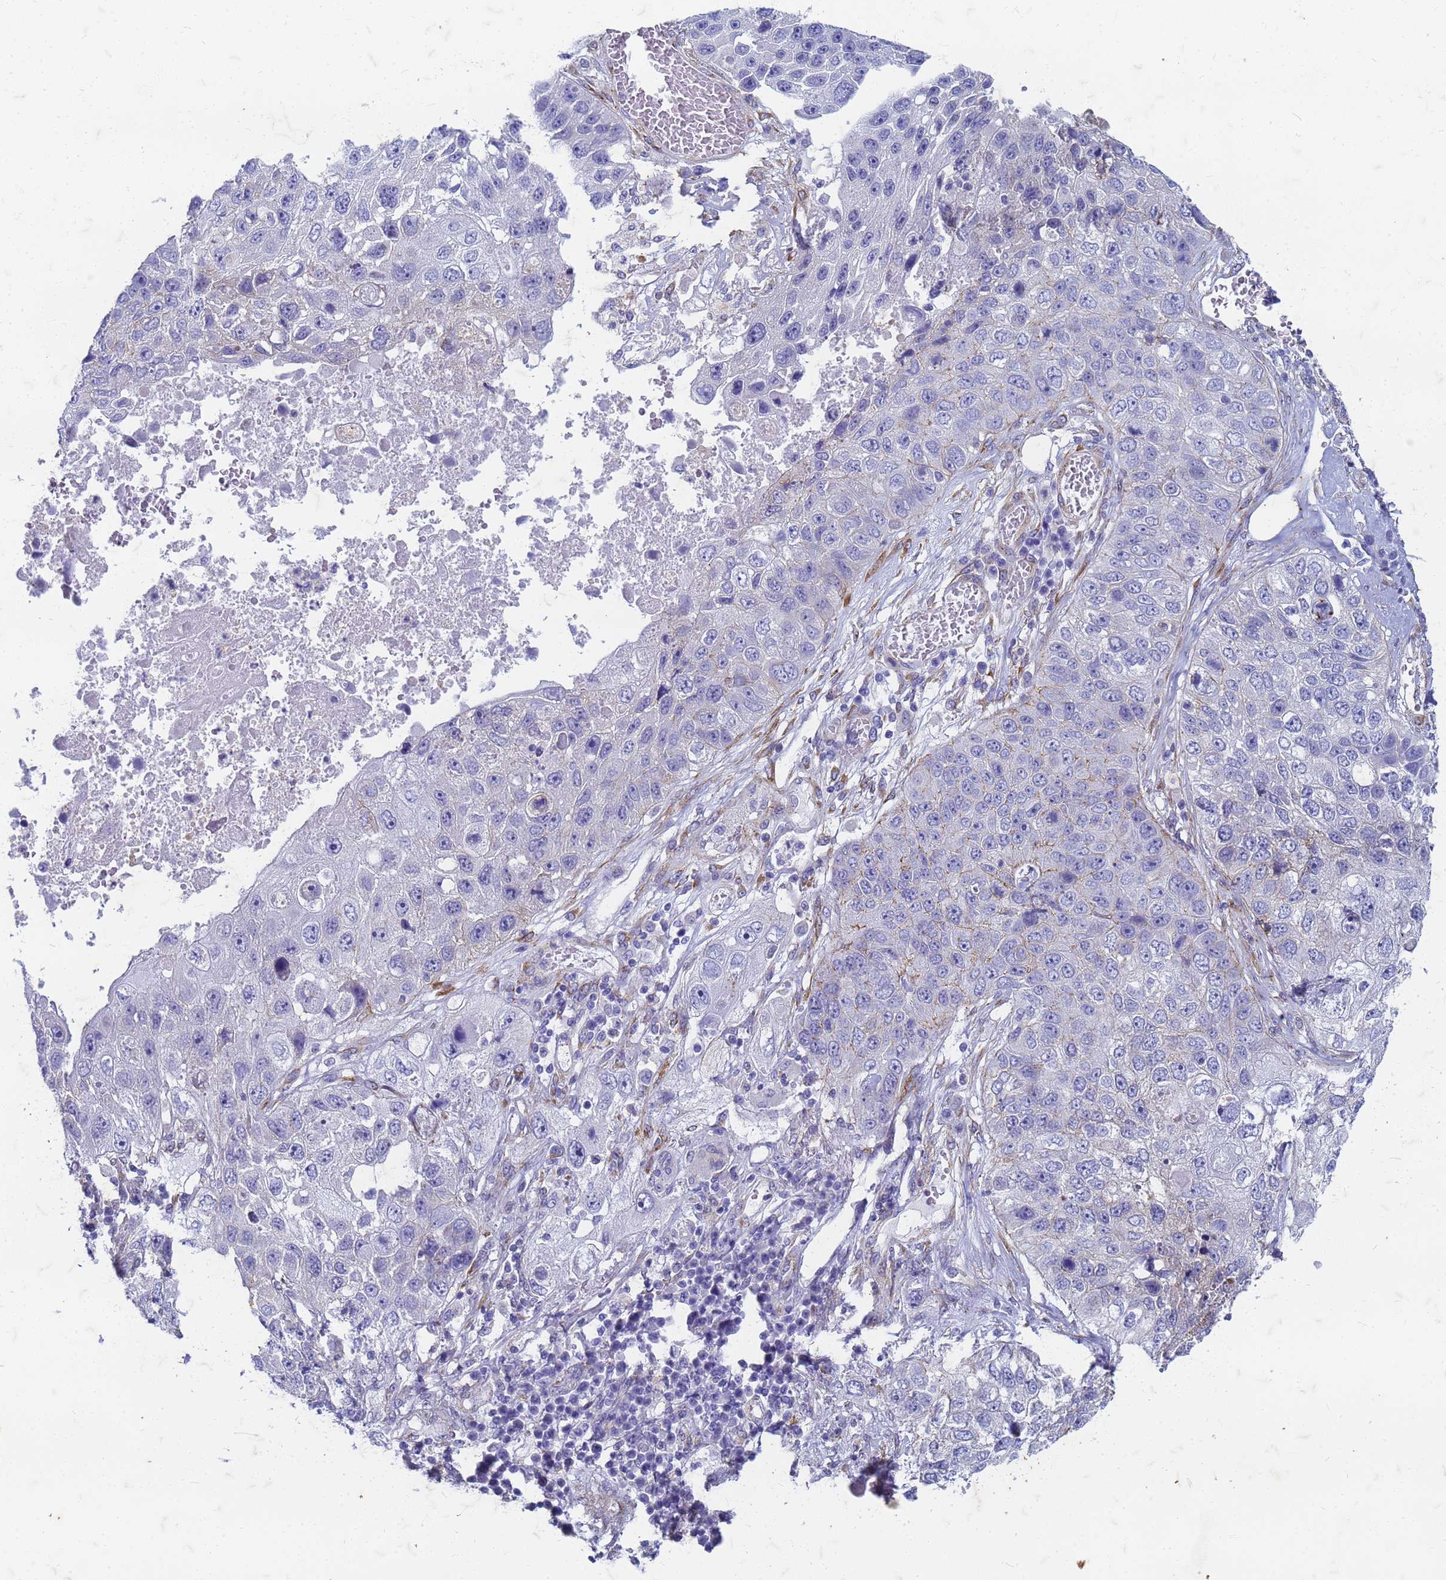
{"staining": {"intensity": "negative", "quantity": "none", "location": "none"}, "tissue": "lung cancer", "cell_type": "Tumor cells", "image_type": "cancer", "snomed": [{"axis": "morphology", "description": "Squamous cell carcinoma, NOS"}, {"axis": "topography", "description": "Lung"}], "caption": "DAB (3,3'-diaminobenzidine) immunohistochemical staining of human squamous cell carcinoma (lung) displays no significant positivity in tumor cells. The staining was performed using DAB (3,3'-diaminobenzidine) to visualize the protein expression in brown, while the nuclei were stained in blue with hematoxylin (Magnification: 20x).", "gene": "TRIM64B", "patient": {"sex": "male", "age": 61}}